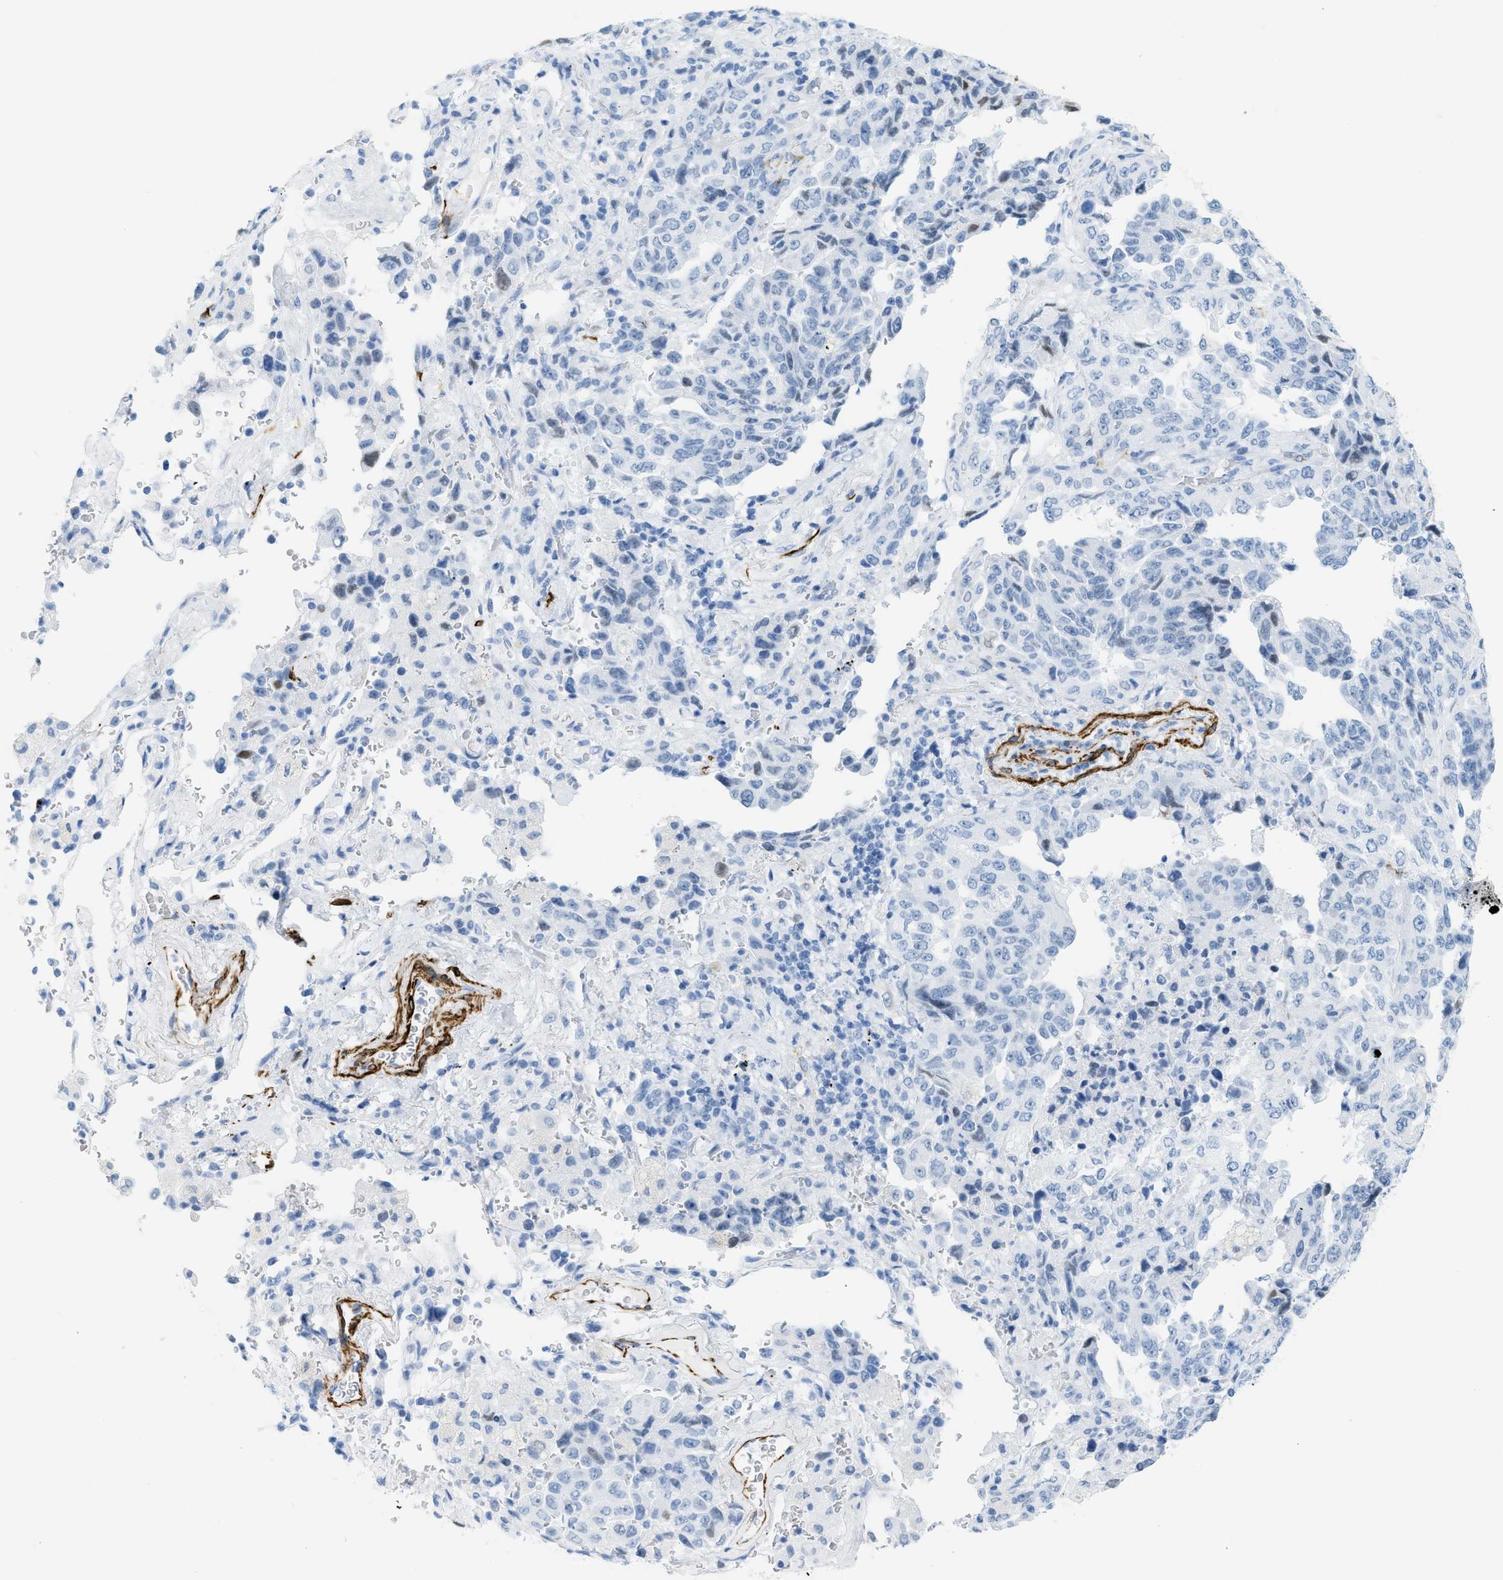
{"staining": {"intensity": "negative", "quantity": "none", "location": "none"}, "tissue": "lung cancer", "cell_type": "Tumor cells", "image_type": "cancer", "snomed": [{"axis": "morphology", "description": "Adenocarcinoma, NOS"}, {"axis": "topography", "description": "Lung"}], "caption": "Immunohistochemistry photomicrograph of neoplastic tissue: lung cancer (adenocarcinoma) stained with DAB displays no significant protein staining in tumor cells.", "gene": "DES", "patient": {"sex": "female", "age": 51}}